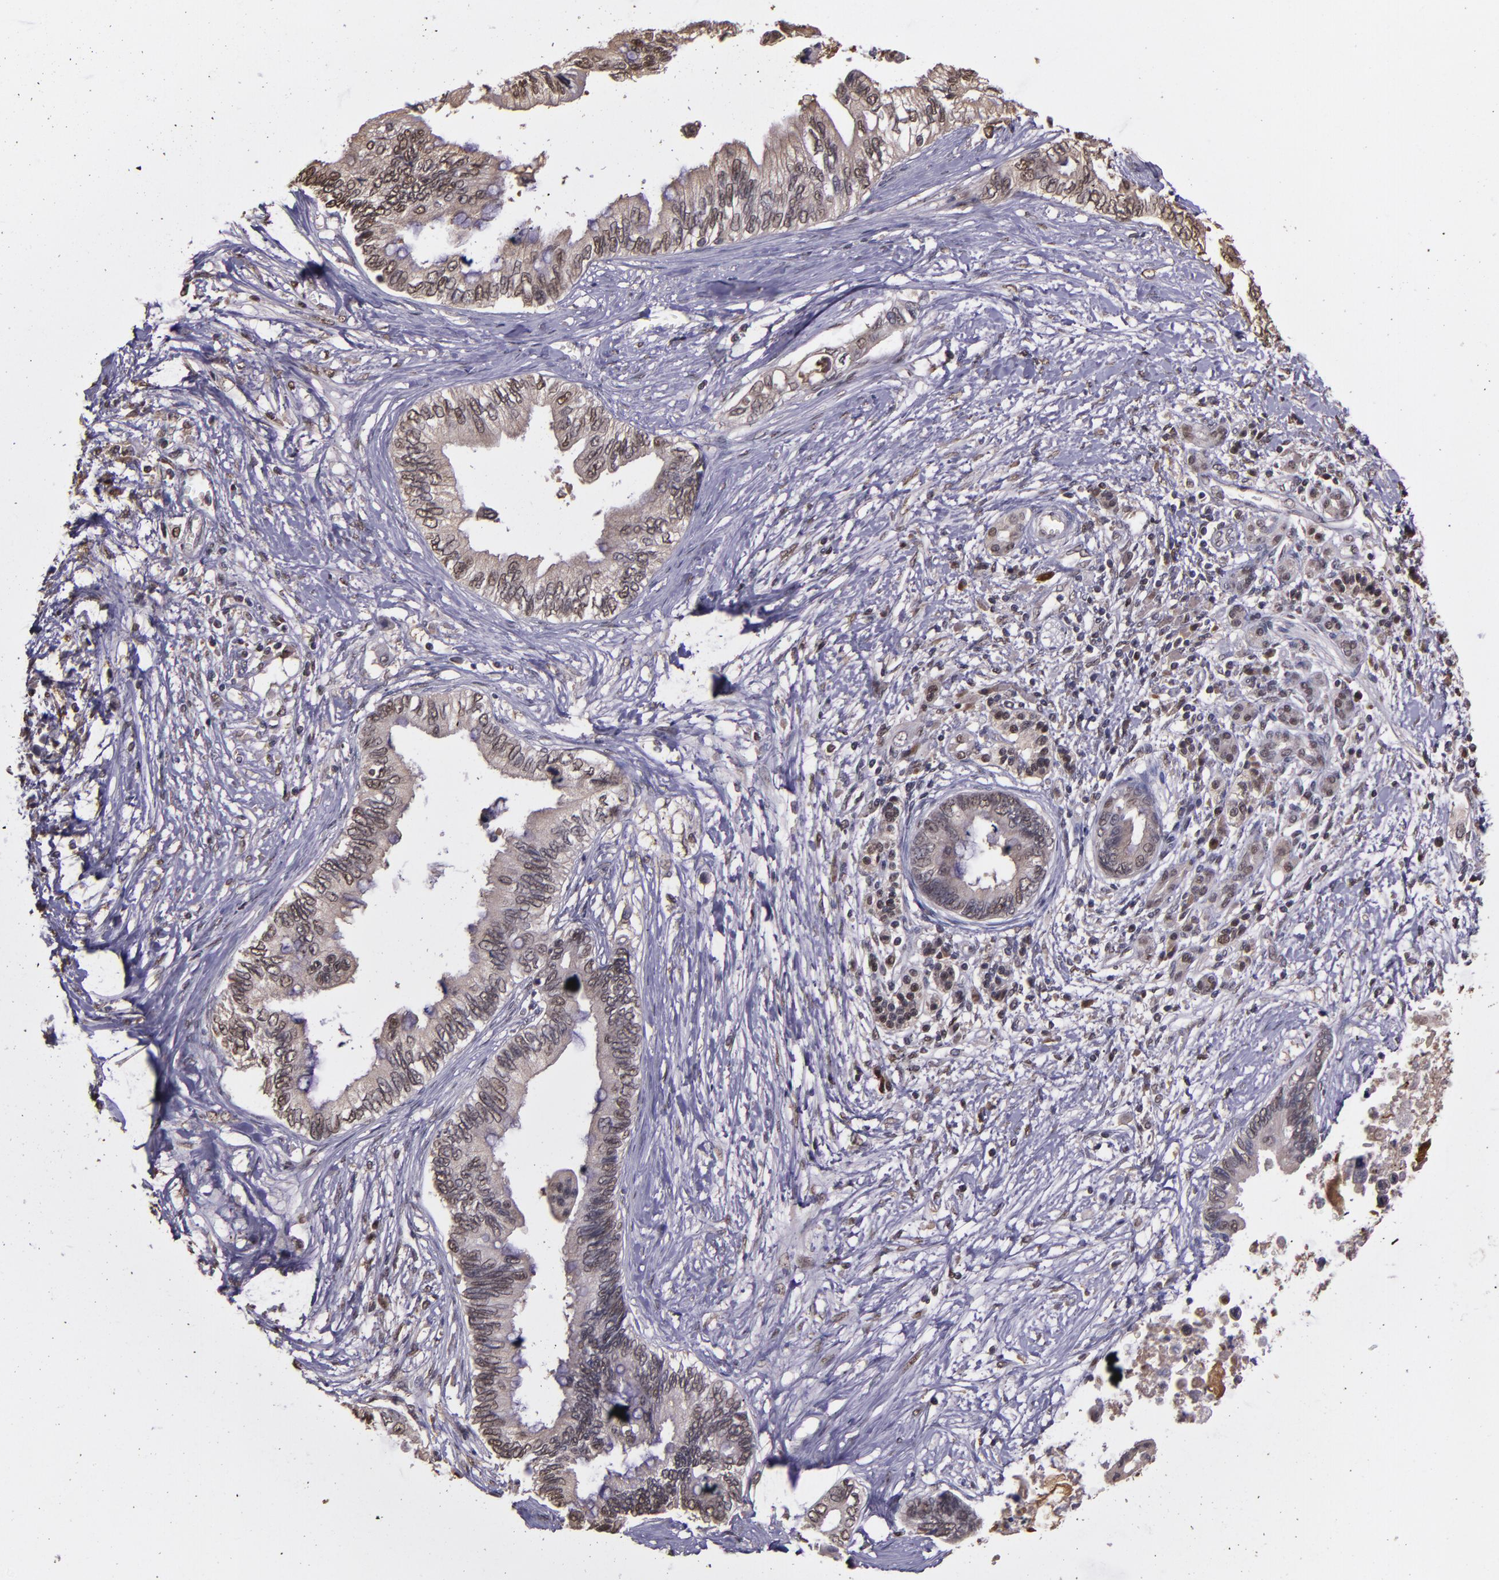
{"staining": {"intensity": "weak", "quantity": "25%-75%", "location": "cytoplasmic/membranous,nuclear"}, "tissue": "pancreatic cancer", "cell_type": "Tumor cells", "image_type": "cancer", "snomed": [{"axis": "morphology", "description": "Adenocarcinoma, NOS"}, {"axis": "topography", "description": "Pancreas"}], "caption": "Protein analysis of adenocarcinoma (pancreatic) tissue demonstrates weak cytoplasmic/membranous and nuclear staining in about 25%-75% of tumor cells.", "gene": "SERPINF2", "patient": {"sex": "female", "age": 66}}